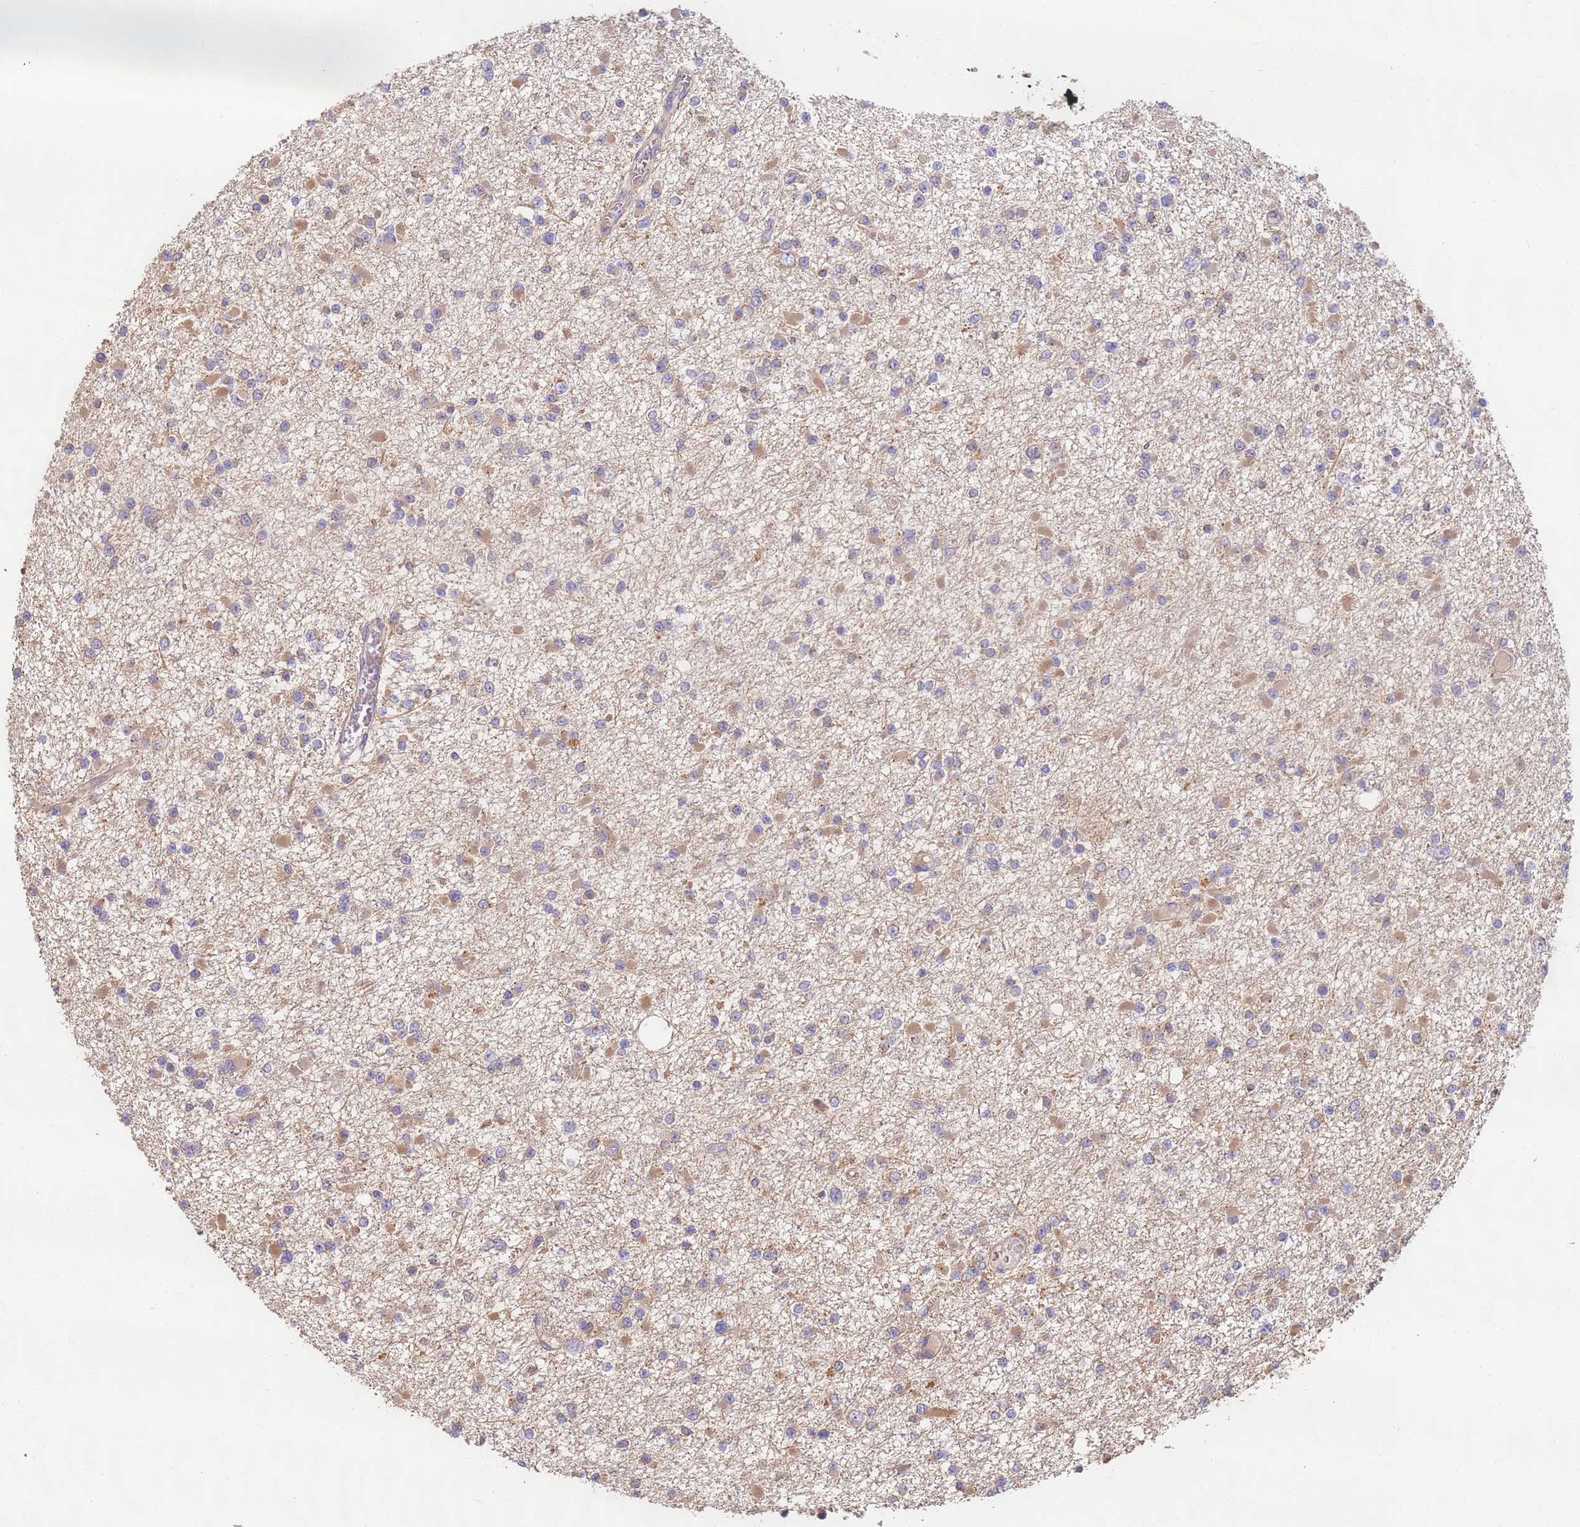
{"staining": {"intensity": "moderate", "quantity": "25%-75%", "location": "cytoplasmic/membranous"}, "tissue": "glioma", "cell_type": "Tumor cells", "image_type": "cancer", "snomed": [{"axis": "morphology", "description": "Glioma, malignant, Low grade"}, {"axis": "topography", "description": "Brain"}], "caption": "The photomicrograph shows immunohistochemical staining of malignant low-grade glioma. There is moderate cytoplasmic/membranous expression is appreciated in approximately 25%-75% of tumor cells.", "gene": "TIGAR", "patient": {"sex": "female", "age": 22}}